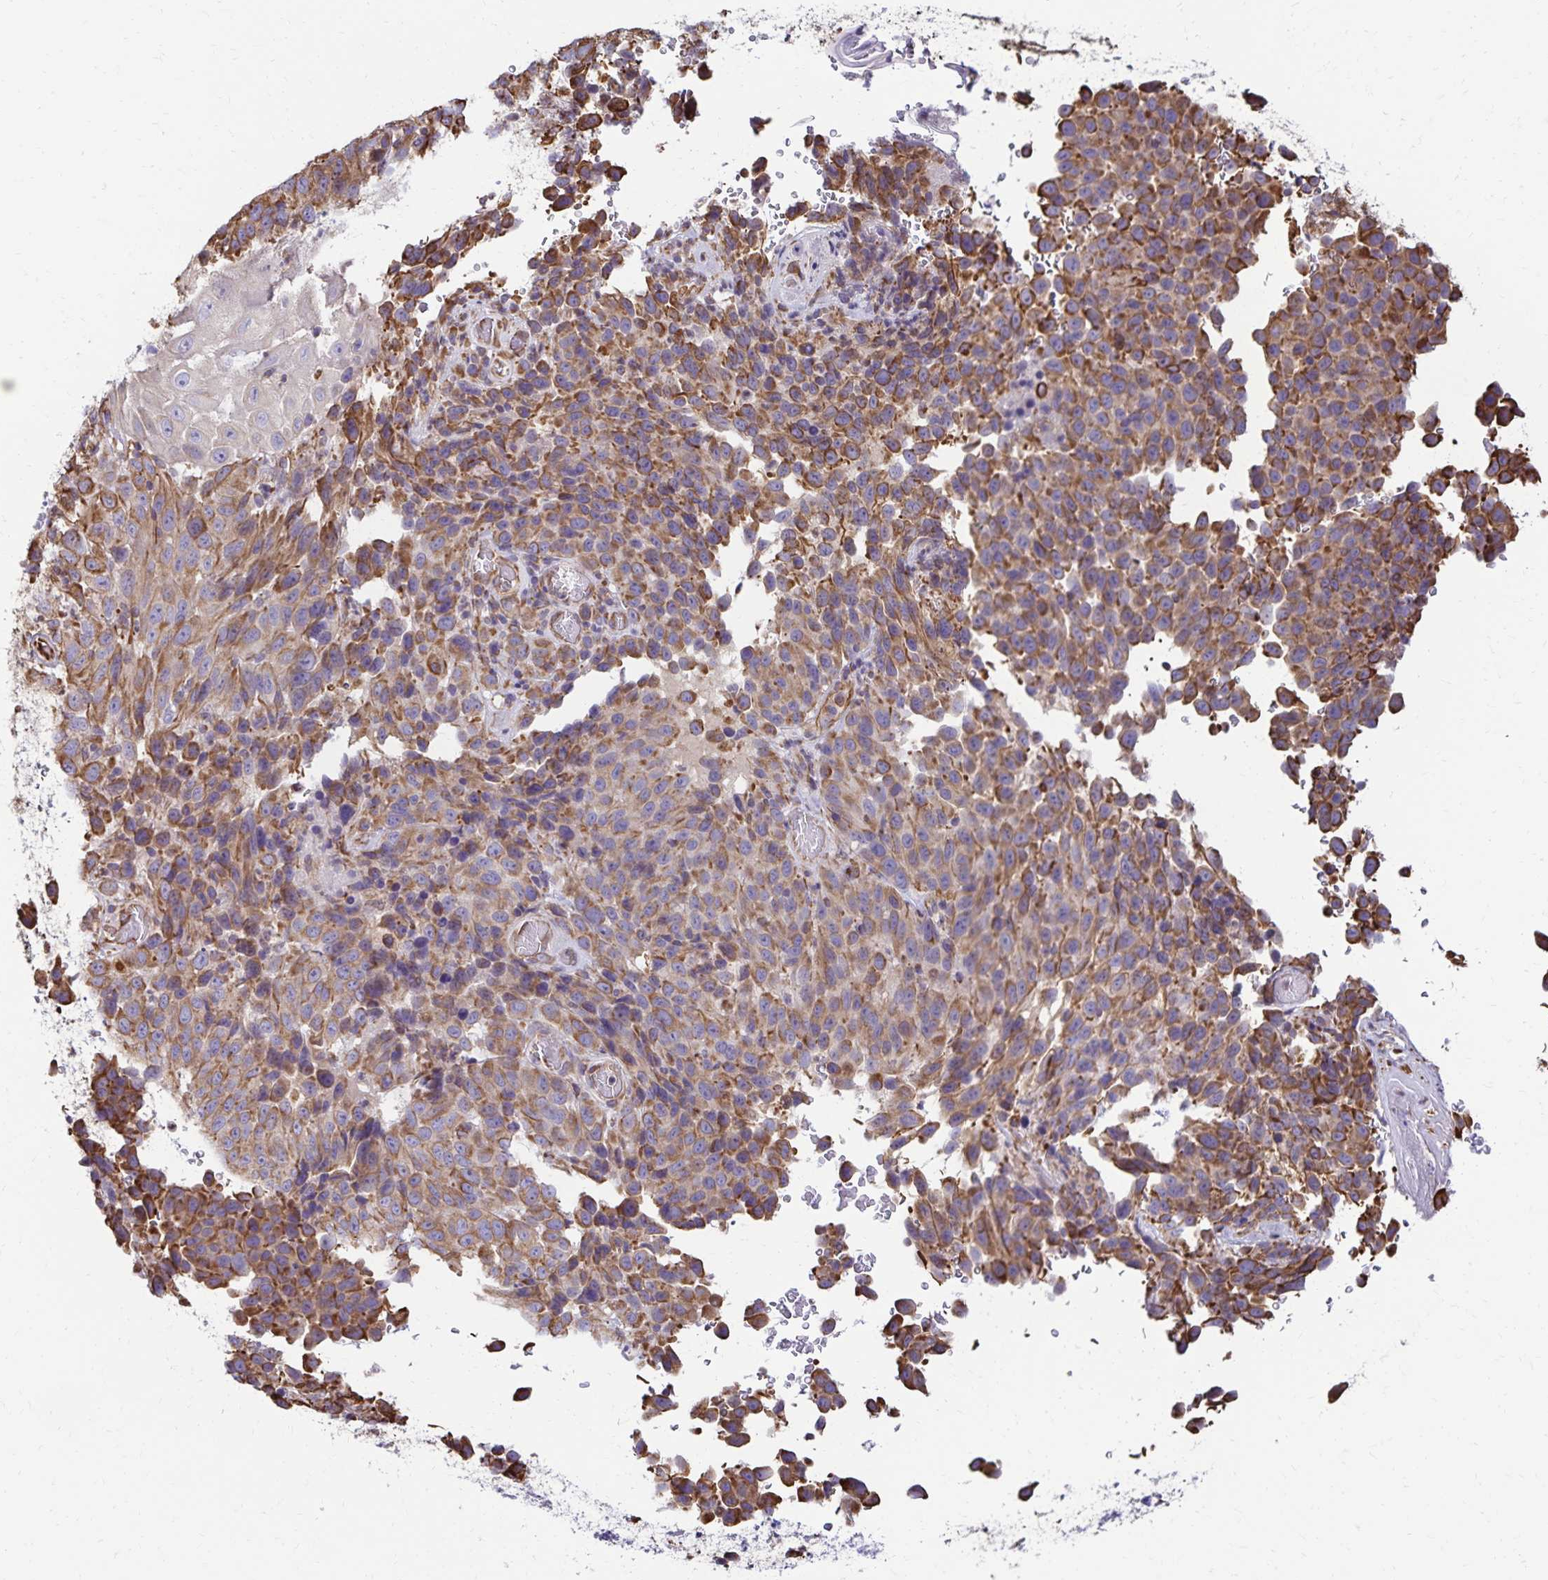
{"staining": {"intensity": "moderate", "quantity": ">75%", "location": "cytoplasmic/membranous"}, "tissue": "melanoma", "cell_type": "Tumor cells", "image_type": "cancer", "snomed": [{"axis": "morphology", "description": "Malignant melanoma, NOS"}, {"axis": "topography", "description": "Skin"}], "caption": "Protein staining by immunohistochemistry (IHC) demonstrates moderate cytoplasmic/membranous expression in about >75% of tumor cells in melanoma.", "gene": "TRPV6", "patient": {"sex": "male", "age": 85}}